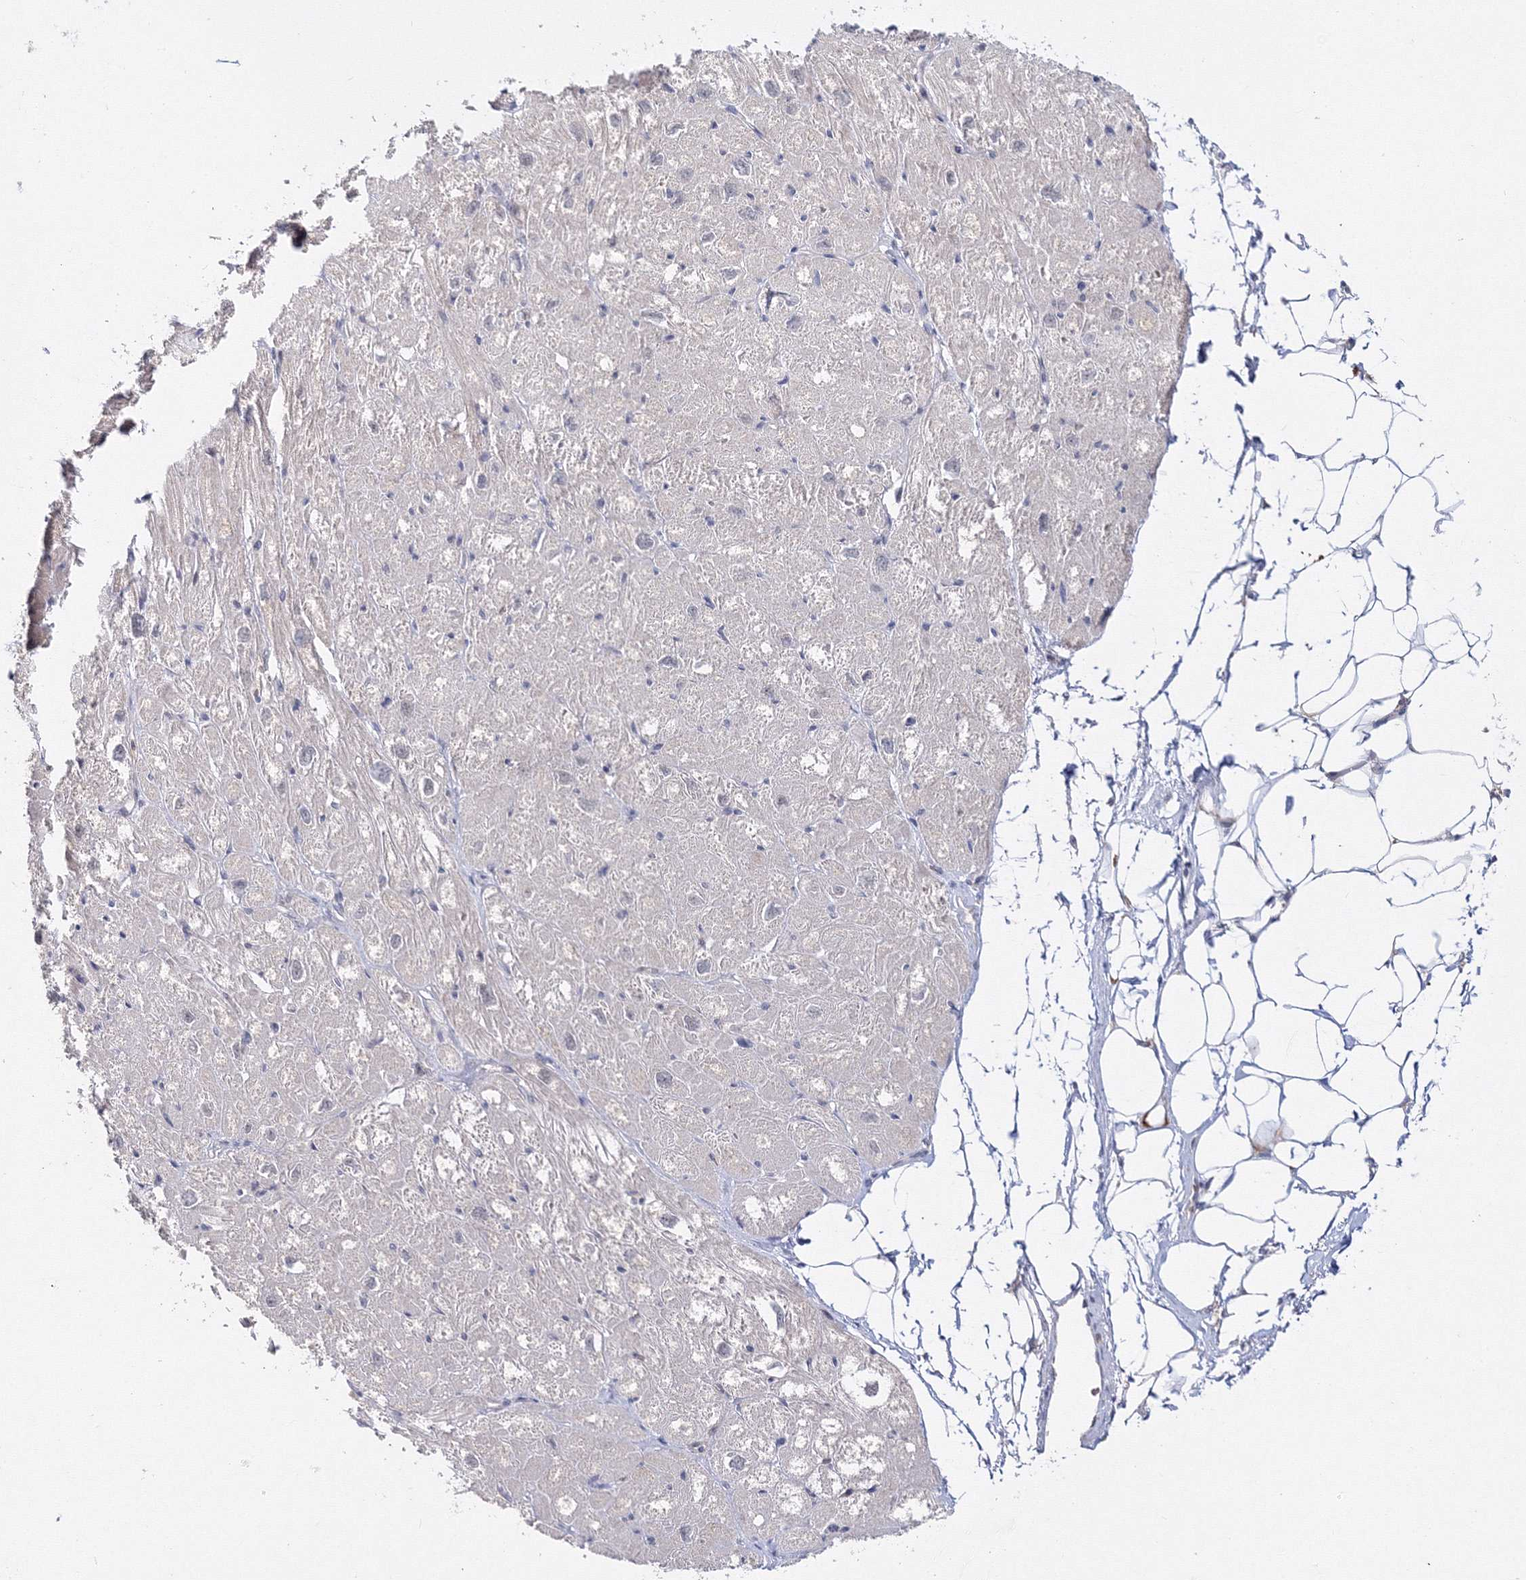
{"staining": {"intensity": "moderate", "quantity": "<25%", "location": "cytoplasmic/membranous"}, "tissue": "heart muscle", "cell_type": "Cardiomyocytes", "image_type": "normal", "snomed": [{"axis": "morphology", "description": "Normal tissue, NOS"}, {"axis": "topography", "description": "Heart"}], "caption": "Protein staining displays moderate cytoplasmic/membranous positivity in approximately <25% of cardiomyocytes in normal heart muscle.", "gene": "C11orf52", "patient": {"sex": "male", "age": 50}}